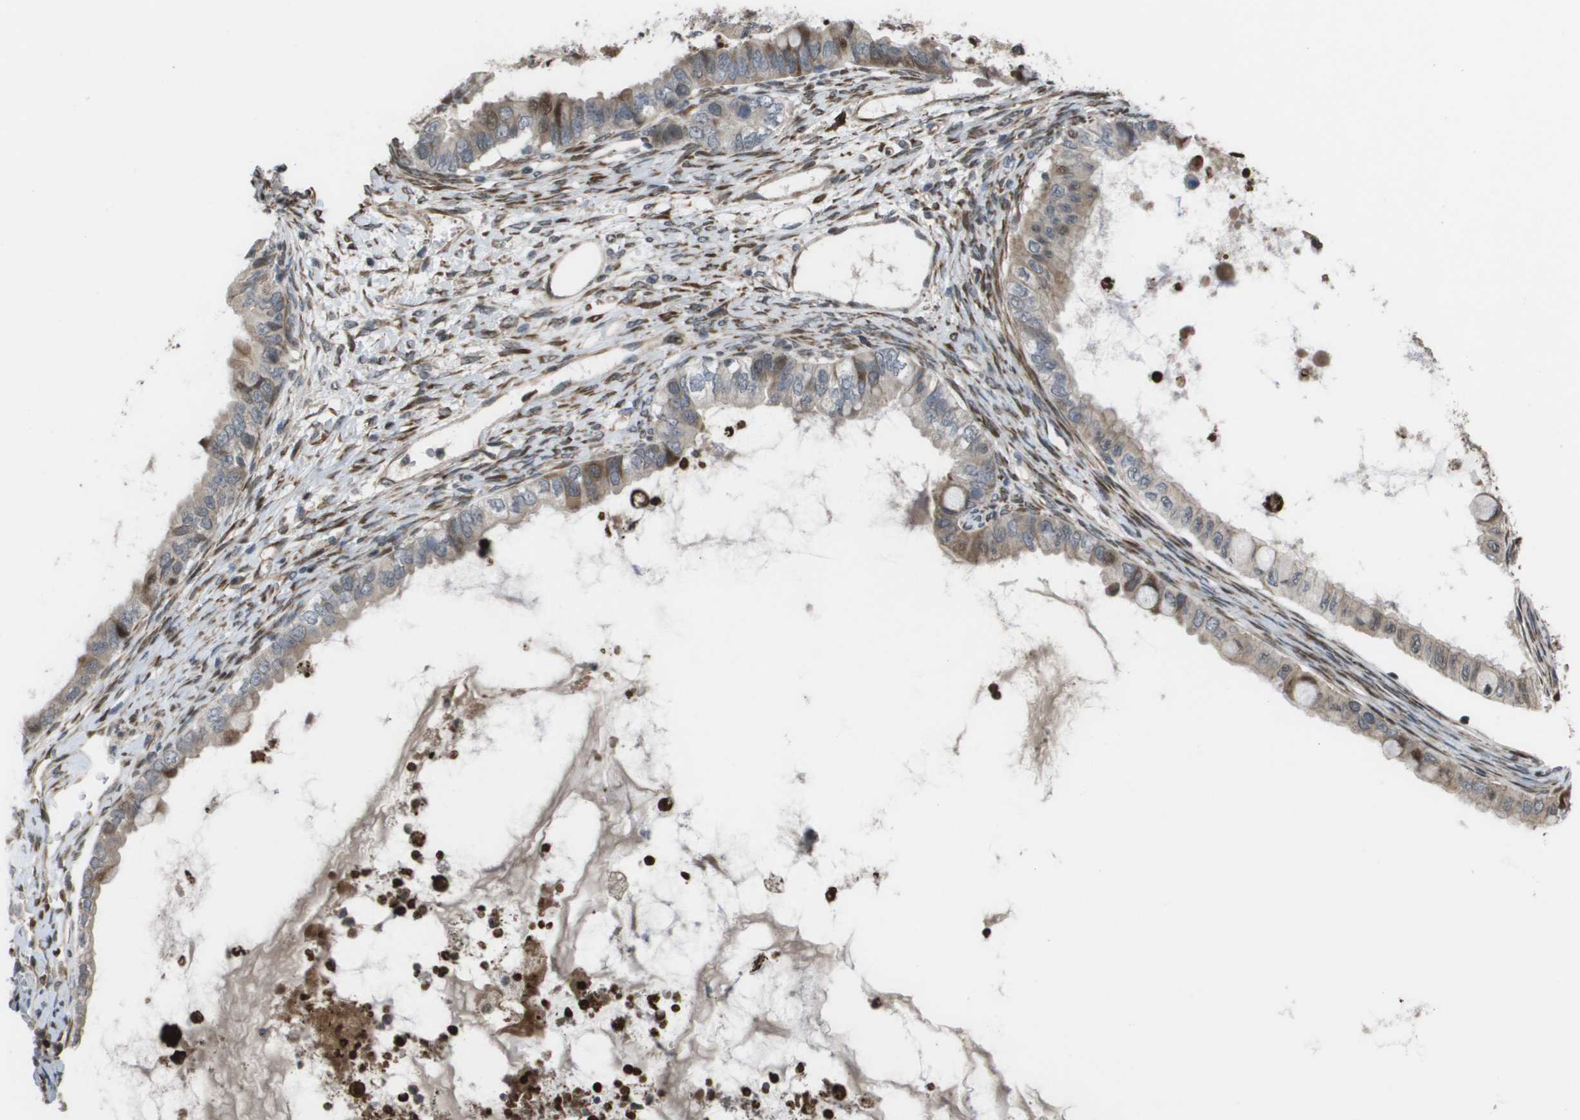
{"staining": {"intensity": "weak", "quantity": "<25%", "location": "cytoplasmic/membranous,nuclear"}, "tissue": "ovarian cancer", "cell_type": "Tumor cells", "image_type": "cancer", "snomed": [{"axis": "morphology", "description": "Cystadenocarcinoma, mucinous, NOS"}, {"axis": "topography", "description": "Ovary"}], "caption": "This micrograph is of ovarian mucinous cystadenocarcinoma stained with IHC to label a protein in brown with the nuclei are counter-stained blue. There is no staining in tumor cells.", "gene": "AXIN2", "patient": {"sex": "female", "age": 80}}